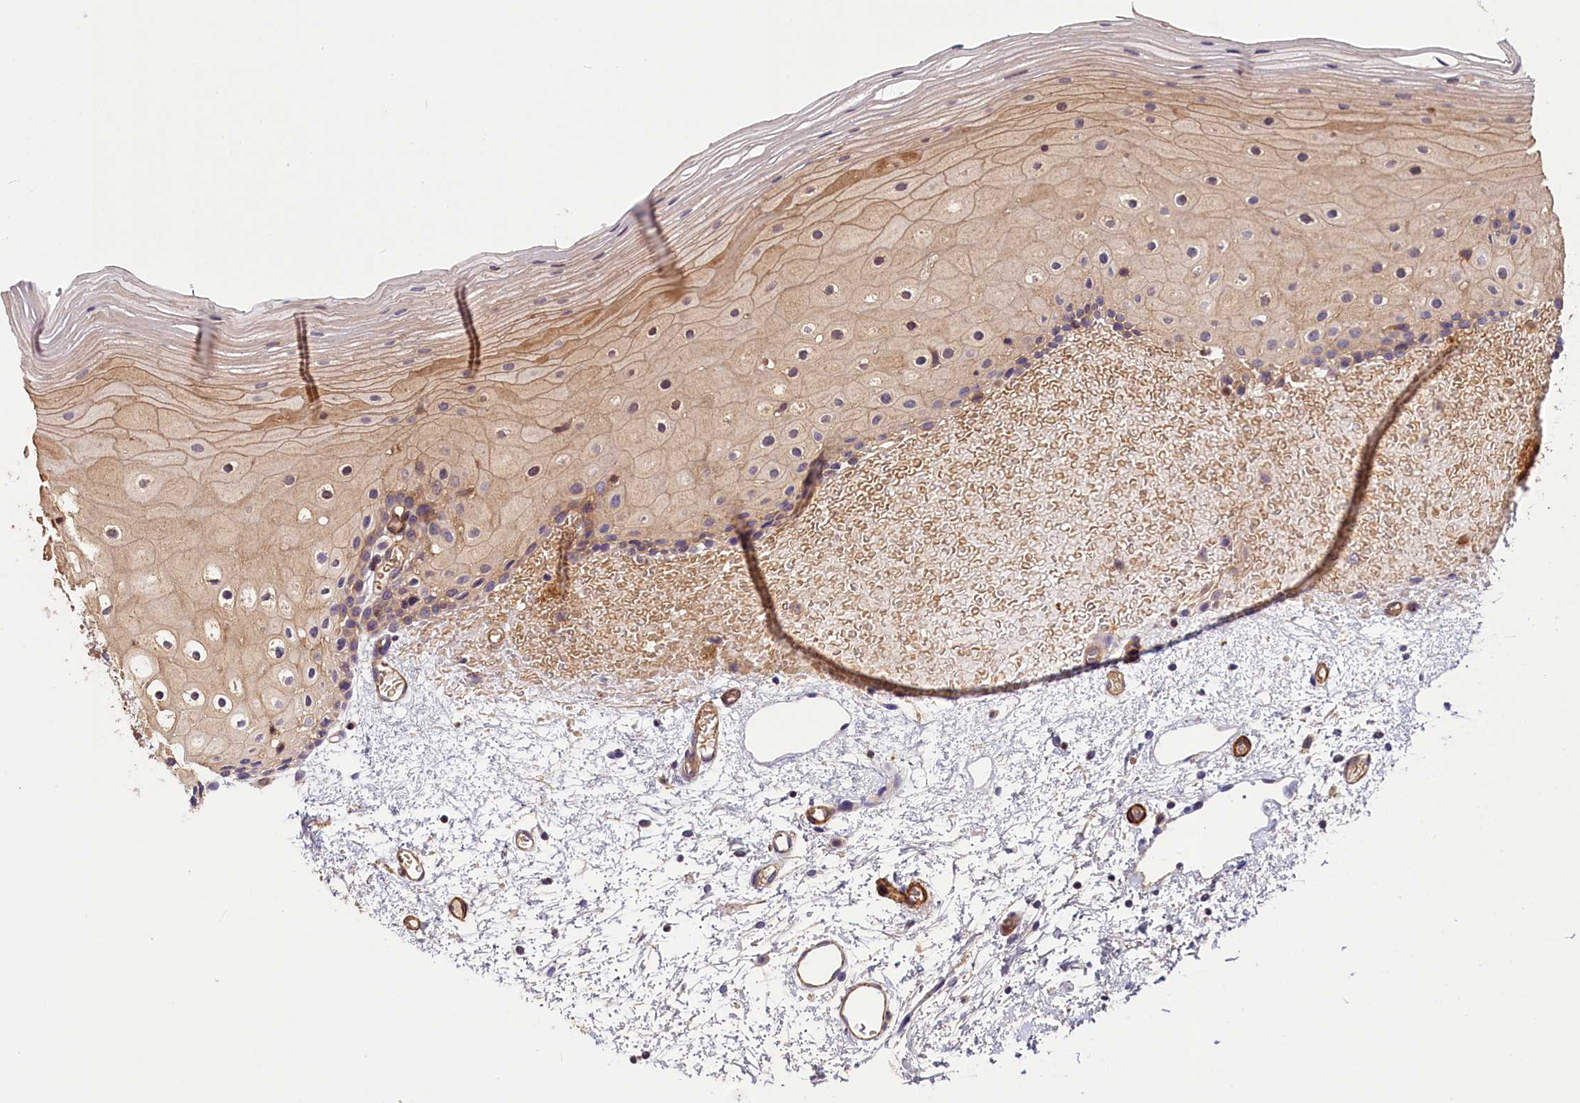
{"staining": {"intensity": "strong", "quantity": "<25%", "location": "cytoplasmic/membranous"}, "tissue": "oral mucosa", "cell_type": "Squamous epithelial cells", "image_type": "normal", "snomed": [{"axis": "morphology", "description": "Normal tissue, NOS"}, {"axis": "topography", "description": "Oral tissue"}], "caption": "This micrograph displays benign oral mucosa stained with immunohistochemistry (IHC) to label a protein in brown. The cytoplasmic/membranous of squamous epithelial cells show strong positivity for the protein. Nuclei are counter-stained blue.", "gene": "FUZ", "patient": {"sex": "female", "age": 70}}